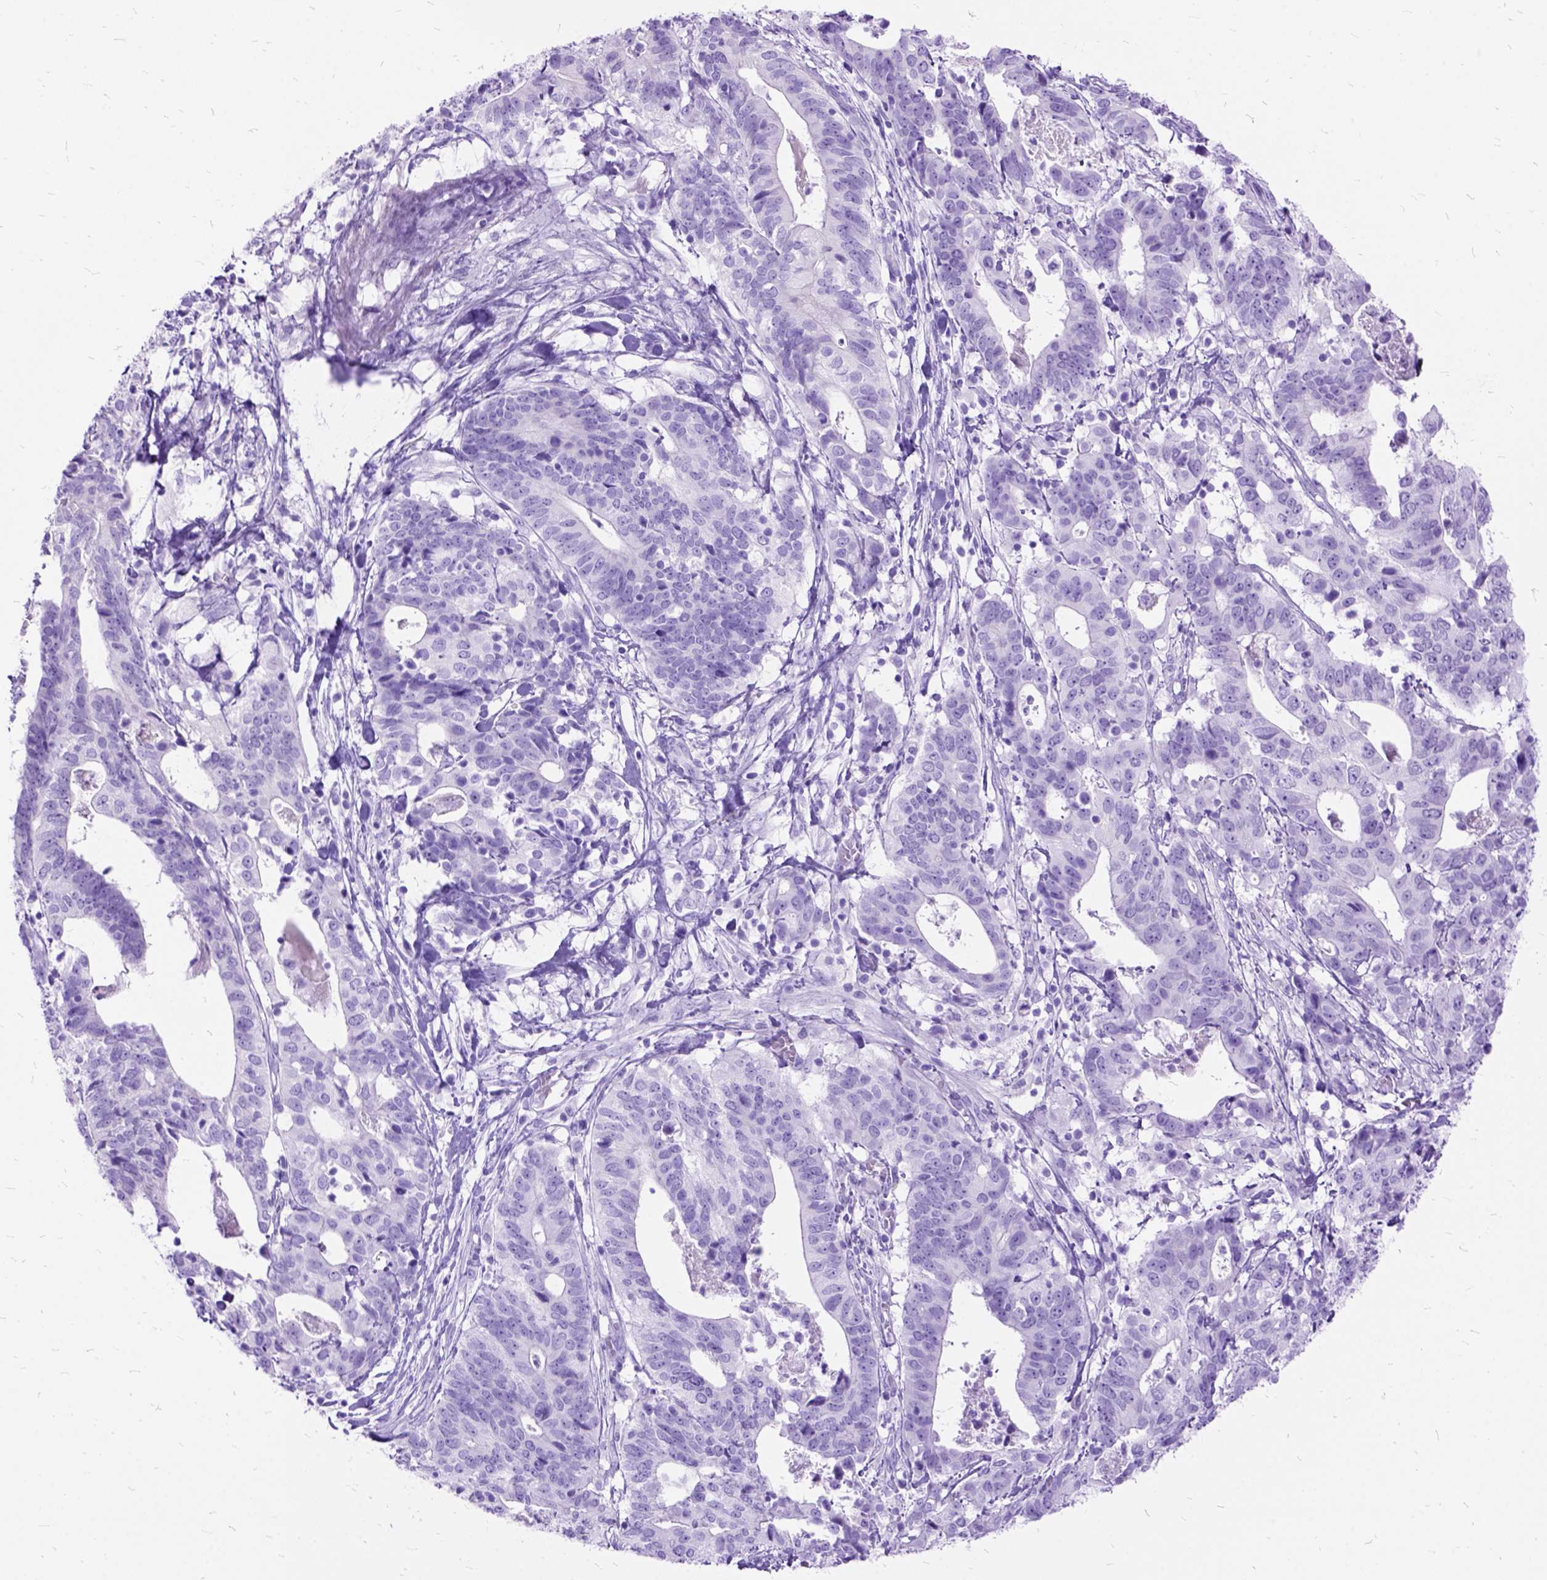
{"staining": {"intensity": "negative", "quantity": "none", "location": "none"}, "tissue": "stomach cancer", "cell_type": "Tumor cells", "image_type": "cancer", "snomed": [{"axis": "morphology", "description": "Adenocarcinoma, NOS"}, {"axis": "topography", "description": "Stomach, upper"}], "caption": "Human stomach adenocarcinoma stained for a protein using immunohistochemistry shows no positivity in tumor cells.", "gene": "DNAH2", "patient": {"sex": "female", "age": 67}}